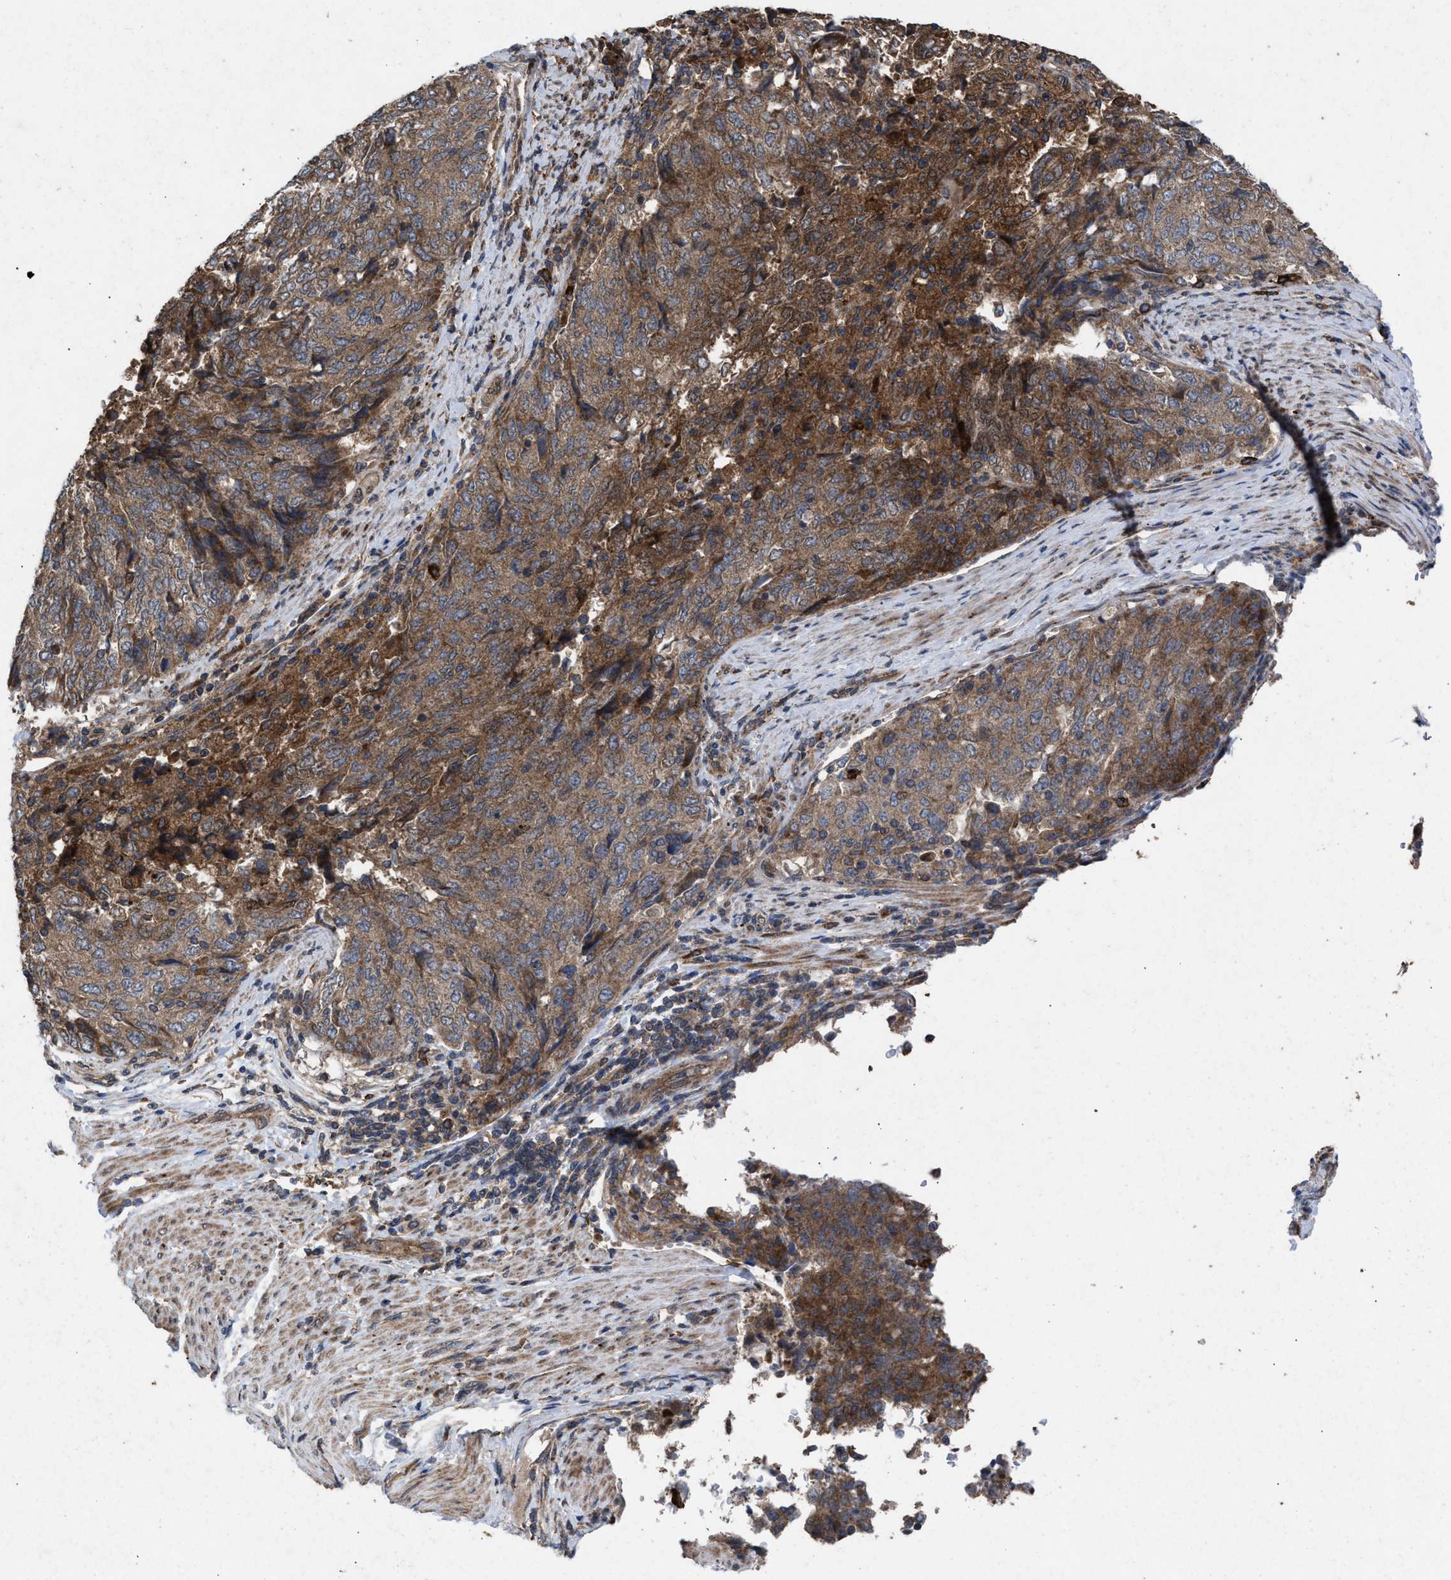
{"staining": {"intensity": "moderate", "quantity": ">75%", "location": "cytoplasmic/membranous"}, "tissue": "endometrial cancer", "cell_type": "Tumor cells", "image_type": "cancer", "snomed": [{"axis": "morphology", "description": "Adenocarcinoma, NOS"}, {"axis": "topography", "description": "Endometrium"}], "caption": "Immunohistochemistry (IHC) of endometrial cancer (adenocarcinoma) displays medium levels of moderate cytoplasmic/membranous staining in approximately >75% of tumor cells. Using DAB (3,3'-diaminobenzidine) (brown) and hematoxylin (blue) stains, captured at high magnification using brightfield microscopy.", "gene": "MSI2", "patient": {"sex": "female", "age": 80}}